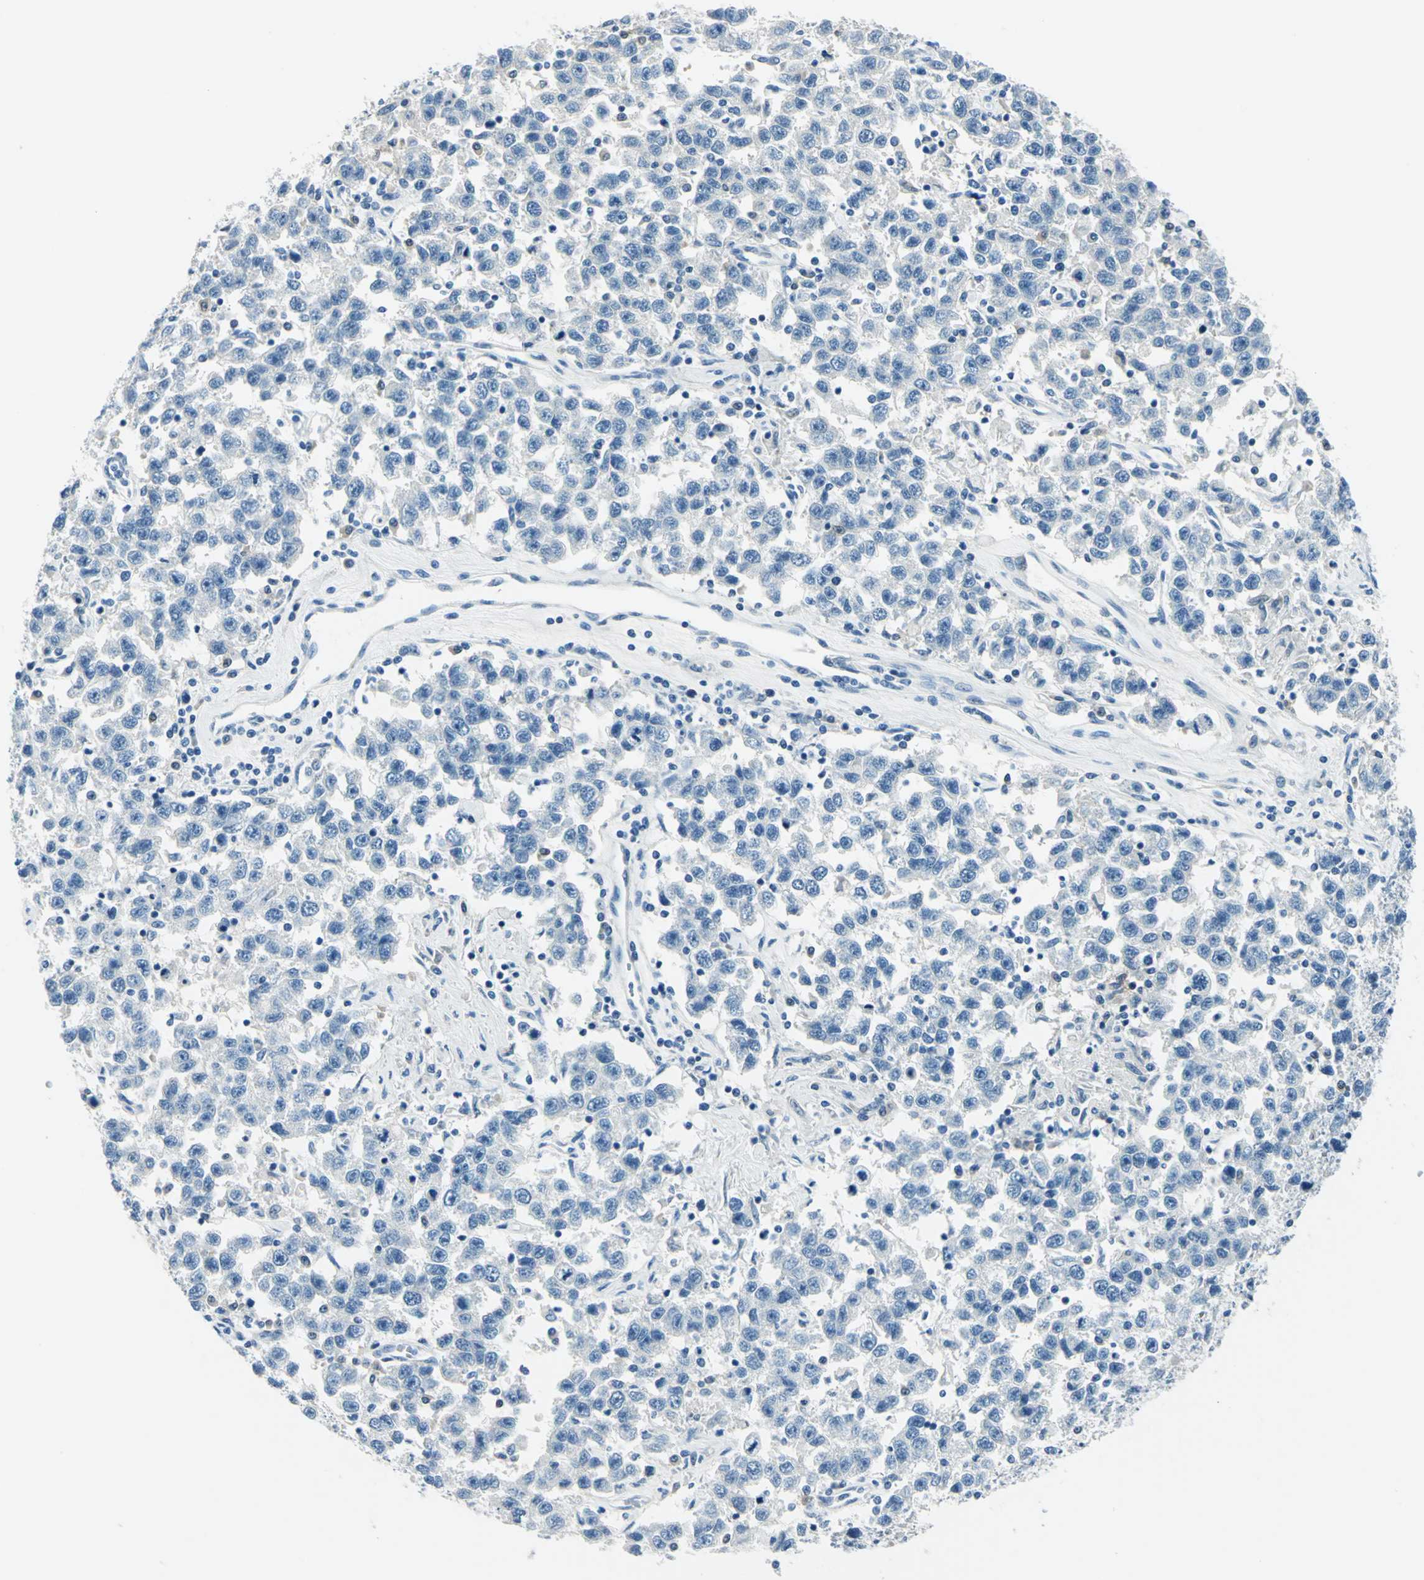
{"staining": {"intensity": "negative", "quantity": "none", "location": "none"}, "tissue": "testis cancer", "cell_type": "Tumor cells", "image_type": "cancer", "snomed": [{"axis": "morphology", "description": "Seminoma, NOS"}, {"axis": "topography", "description": "Testis"}], "caption": "This image is of seminoma (testis) stained with IHC to label a protein in brown with the nuclei are counter-stained blue. There is no staining in tumor cells.", "gene": "AKR1A1", "patient": {"sex": "male", "age": 41}}